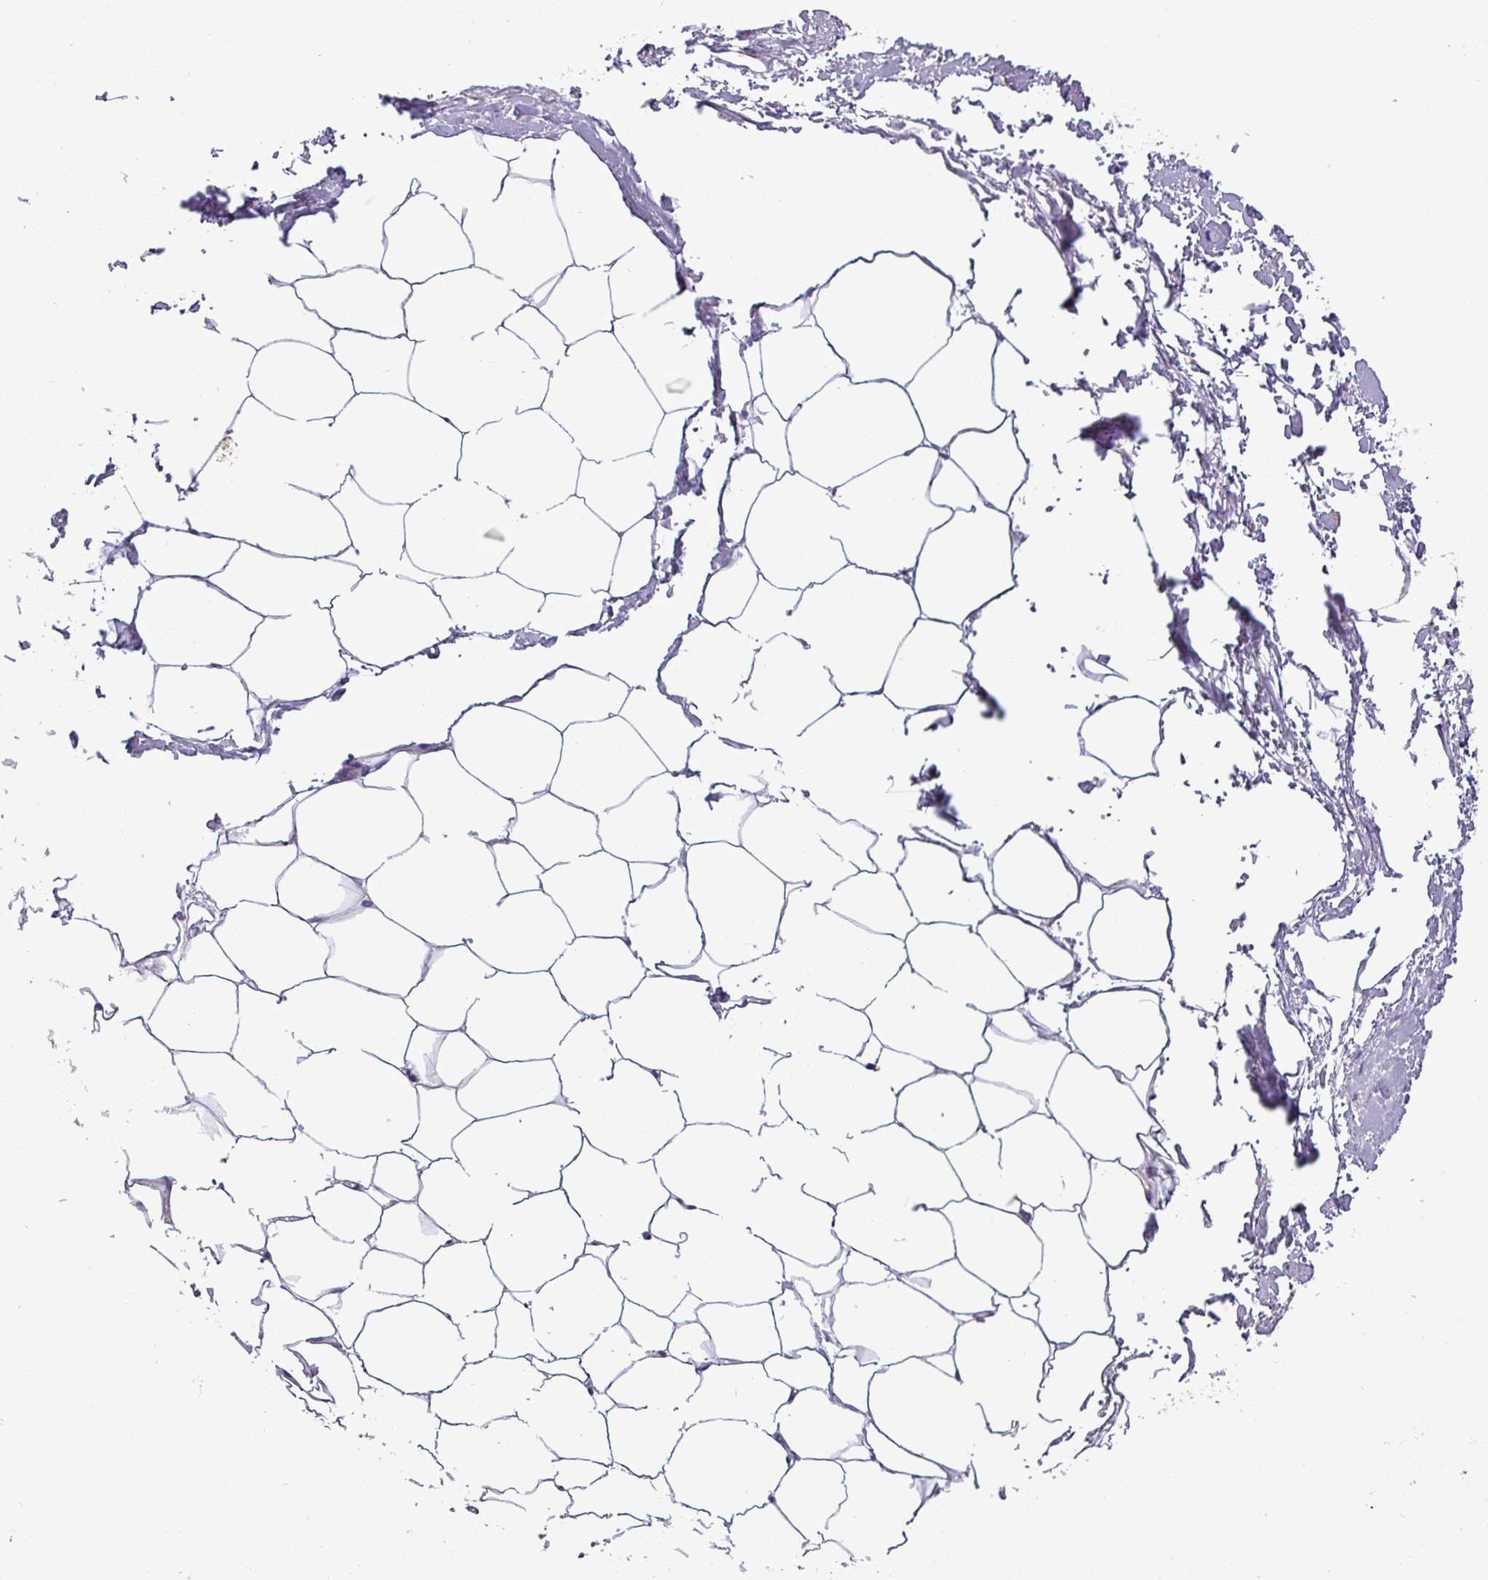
{"staining": {"intensity": "negative", "quantity": "none", "location": "none"}, "tissue": "adipose tissue", "cell_type": "Adipocytes", "image_type": "normal", "snomed": [{"axis": "morphology", "description": "Normal tissue, NOS"}, {"axis": "morphology", "description": "Adenocarcinoma, Low grade"}, {"axis": "topography", "description": "Prostate"}, {"axis": "topography", "description": "Peripheral nerve tissue"}], "caption": "Immunohistochemistry histopathology image of unremarkable human adipose tissue stained for a protein (brown), which exhibits no positivity in adipocytes. The staining is performed using DAB brown chromogen with nuclei counter-stained in using hematoxylin.", "gene": "MOCS3", "patient": {"sex": "male", "age": 63}}